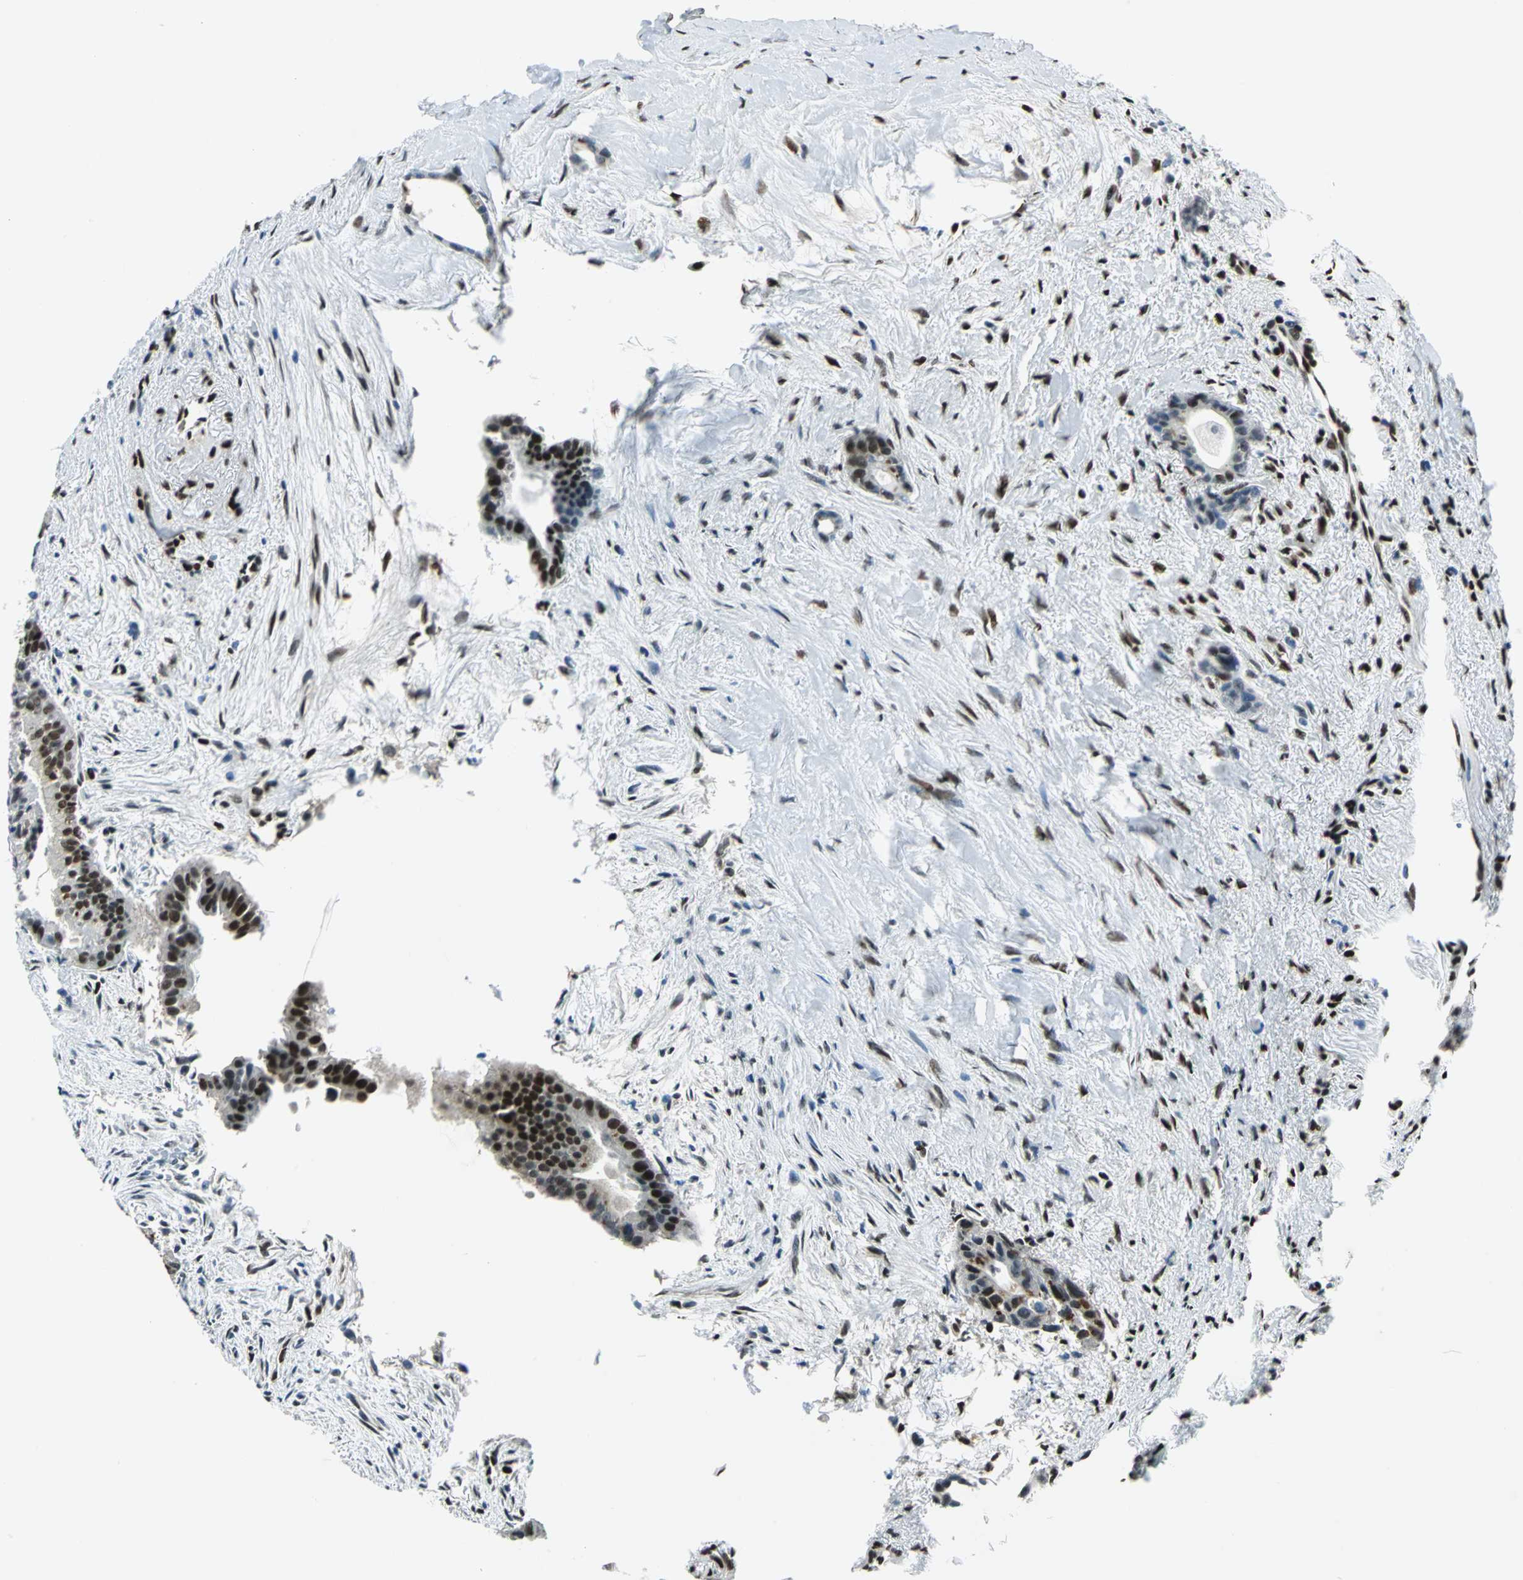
{"staining": {"intensity": "strong", "quantity": "25%-75%", "location": "nuclear"}, "tissue": "liver cancer", "cell_type": "Tumor cells", "image_type": "cancer", "snomed": [{"axis": "morphology", "description": "Cholangiocarcinoma"}, {"axis": "topography", "description": "Liver"}], "caption": "Strong nuclear protein positivity is appreciated in approximately 25%-75% of tumor cells in cholangiocarcinoma (liver).", "gene": "NFIA", "patient": {"sex": "female", "age": 55}}